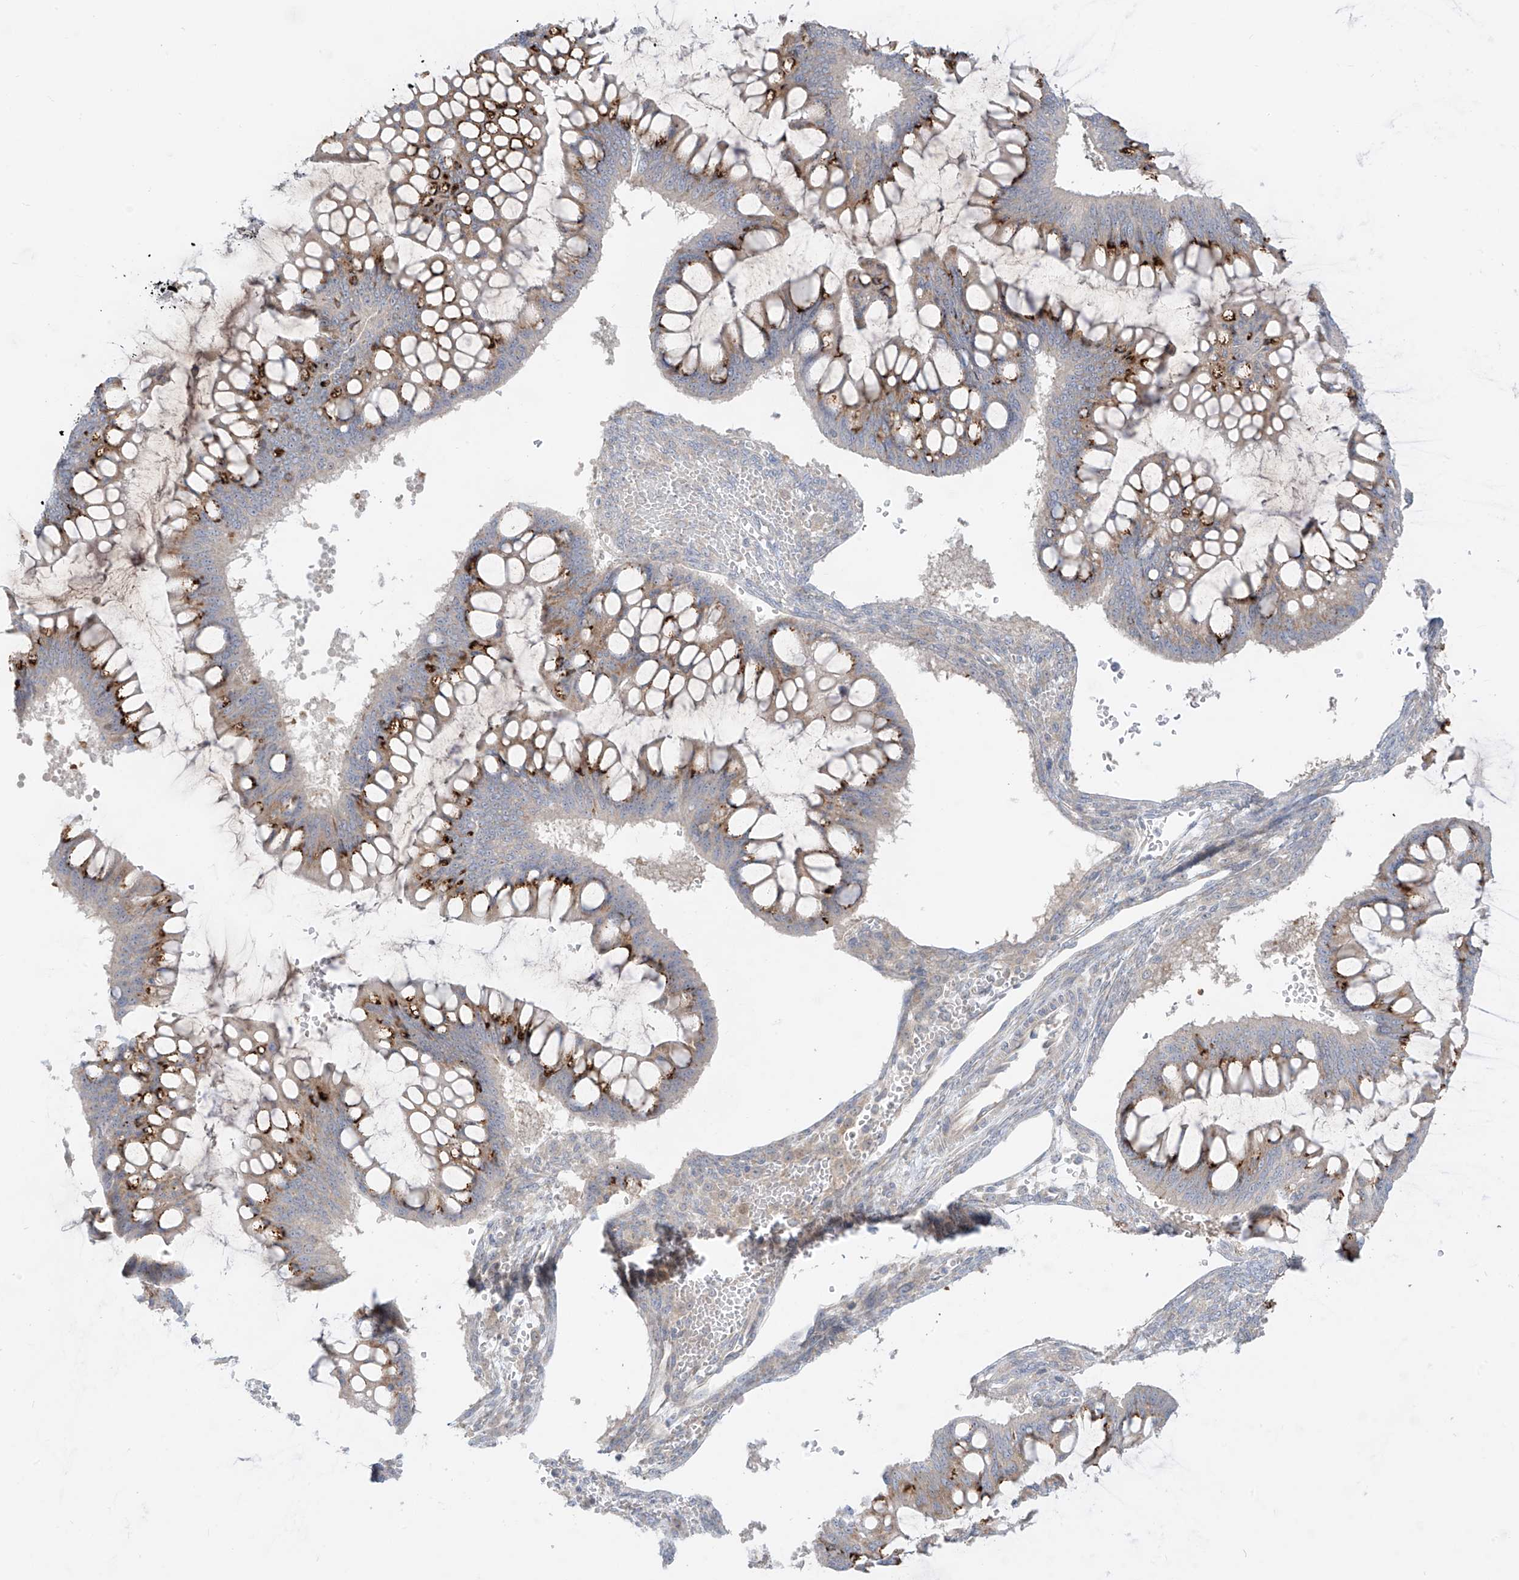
{"staining": {"intensity": "moderate", "quantity": "25%-75%", "location": "cytoplasmic/membranous"}, "tissue": "ovarian cancer", "cell_type": "Tumor cells", "image_type": "cancer", "snomed": [{"axis": "morphology", "description": "Cystadenocarcinoma, mucinous, NOS"}, {"axis": "topography", "description": "Ovary"}], "caption": "Mucinous cystadenocarcinoma (ovarian) stained for a protein reveals moderate cytoplasmic/membranous positivity in tumor cells. (DAB (3,3'-diaminobenzidine) = brown stain, brightfield microscopy at high magnification).", "gene": "SYTL3", "patient": {"sex": "female", "age": 73}}